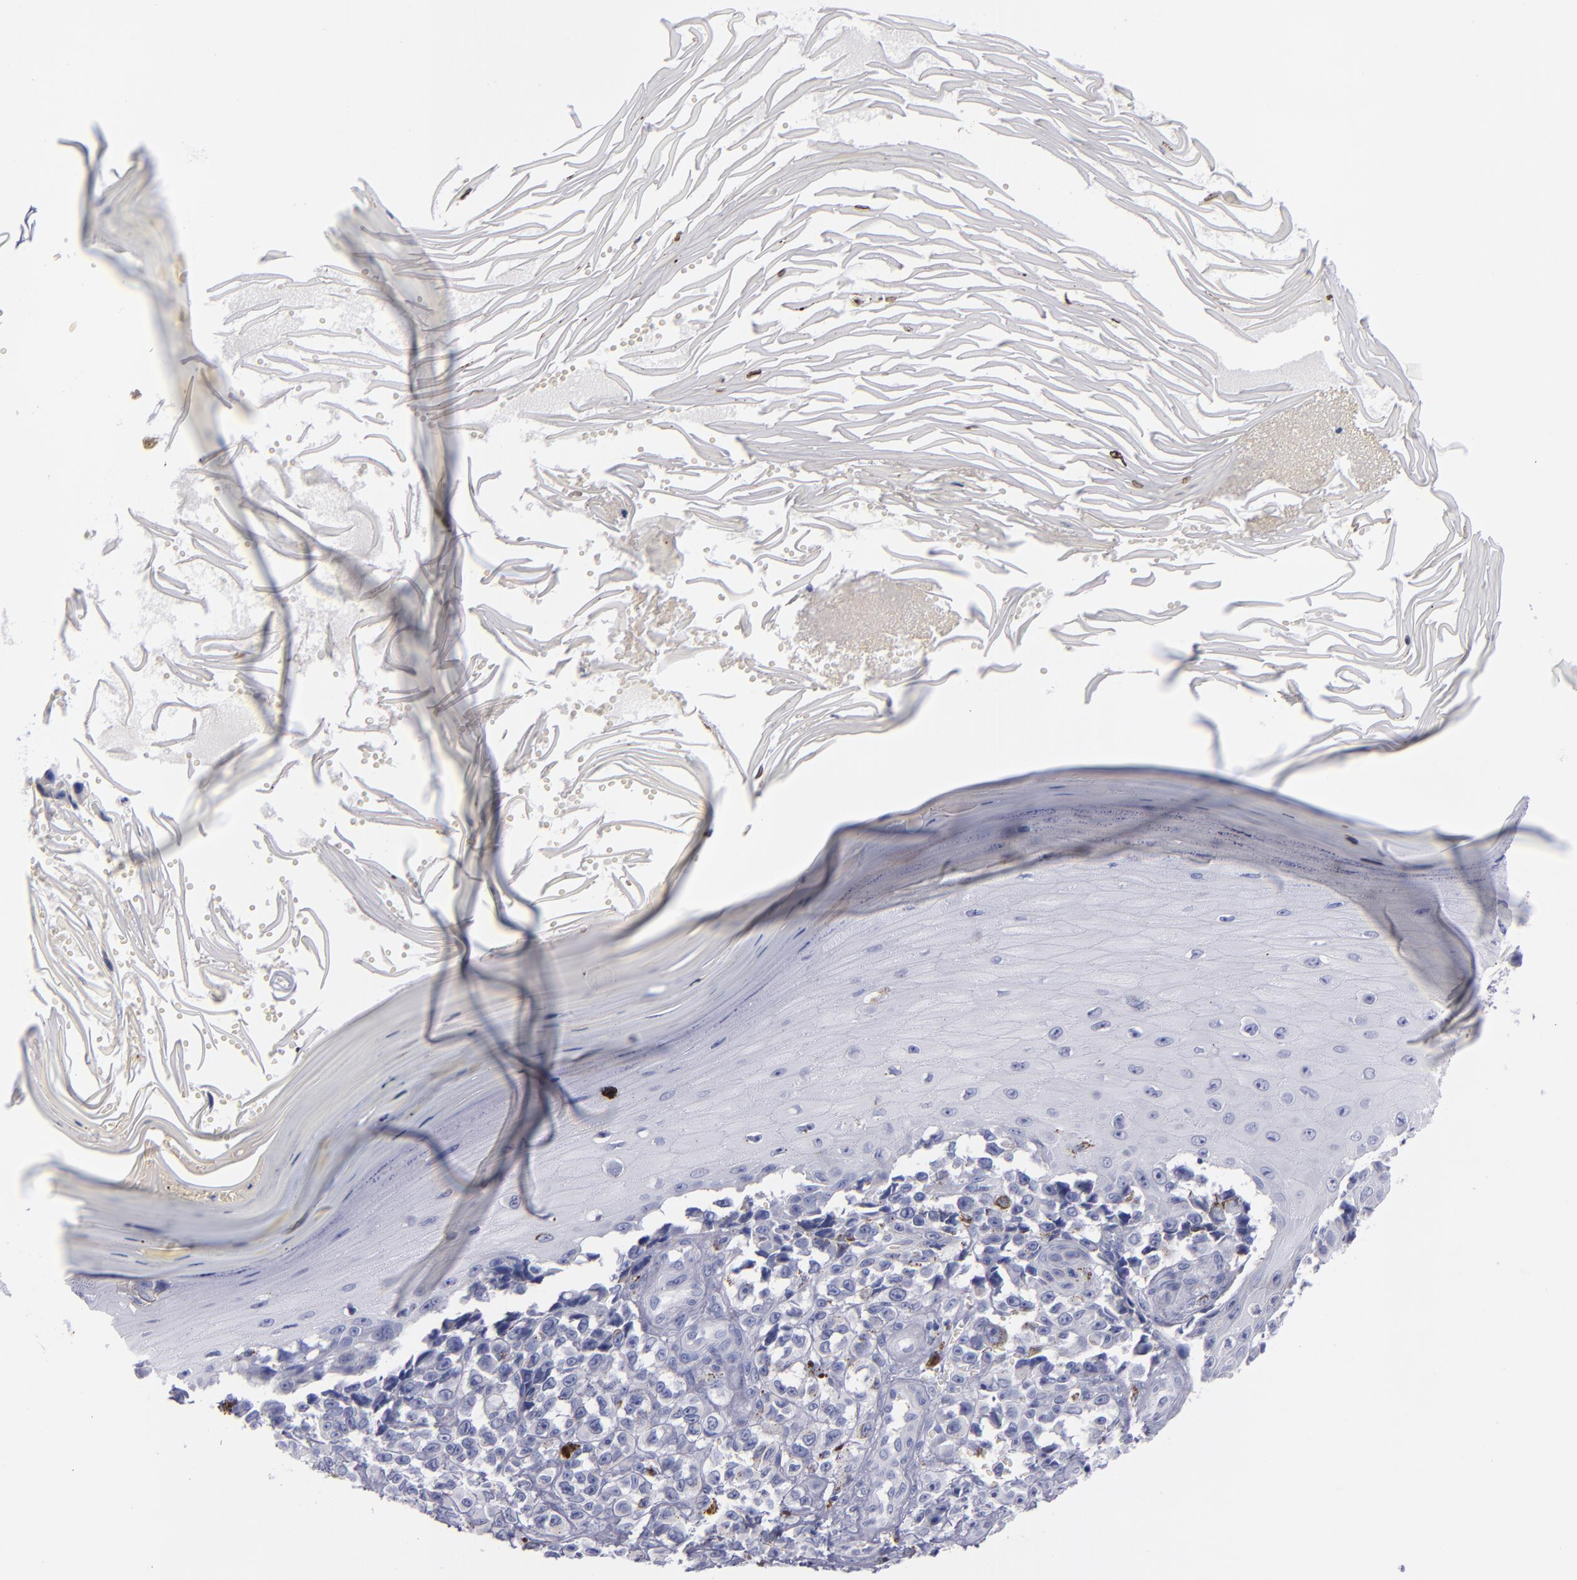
{"staining": {"intensity": "negative", "quantity": "none", "location": "none"}, "tissue": "melanoma", "cell_type": "Tumor cells", "image_type": "cancer", "snomed": [{"axis": "morphology", "description": "Malignant melanoma, NOS"}, {"axis": "topography", "description": "Skin"}], "caption": "Tumor cells show no significant protein expression in malignant melanoma. Brightfield microscopy of immunohistochemistry stained with DAB (brown) and hematoxylin (blue), captured at high magnification.", "gene": "CD38", "patient": {"sex": "female", "age": 82}}